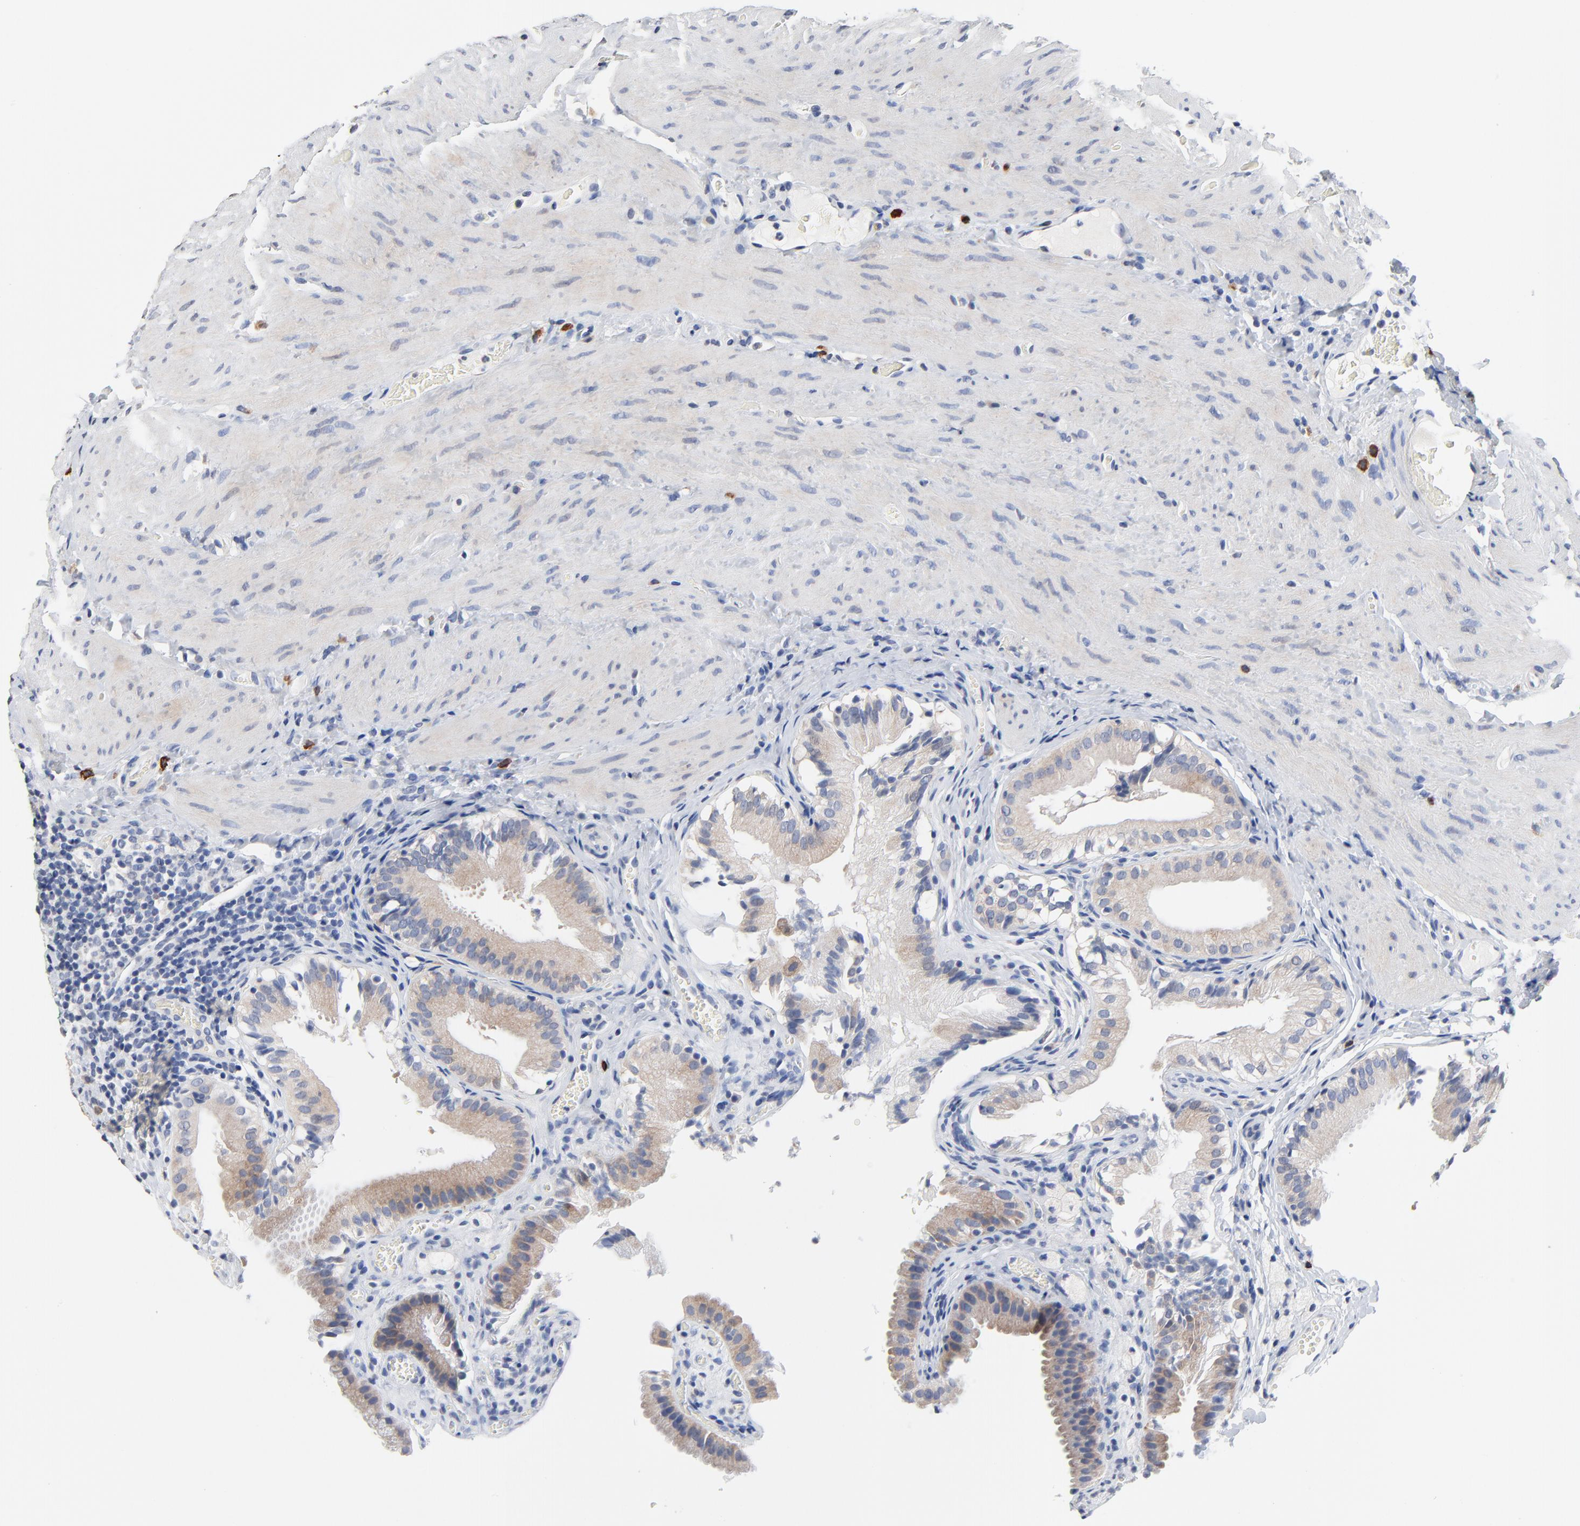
{"staining": {"intensity": "weak", "quantity": ">75%", "location": "cytoplasmic/membranous"}, "tissue": "gallbladder", "cell_type": "Glandular cells", "image_type": "normal", "snomed": [{"axis": "morphology", "description": "Normal tissue, NOS"}, {"axis": "topography", "description": "Gallbladder"}], "caption": "Glandular cells show low levels of weak cytoplasmic/membranous expression in approximately >75% of cells in normal gallbladder. The staining was performed using DAB (3,3'-diaminobenzidine), with brown indicating positive protein expression. Nuclei are stained blue with hematoxylin.", "gene": "FBXL5", "patient": {"sex": "female", "age": 24}}